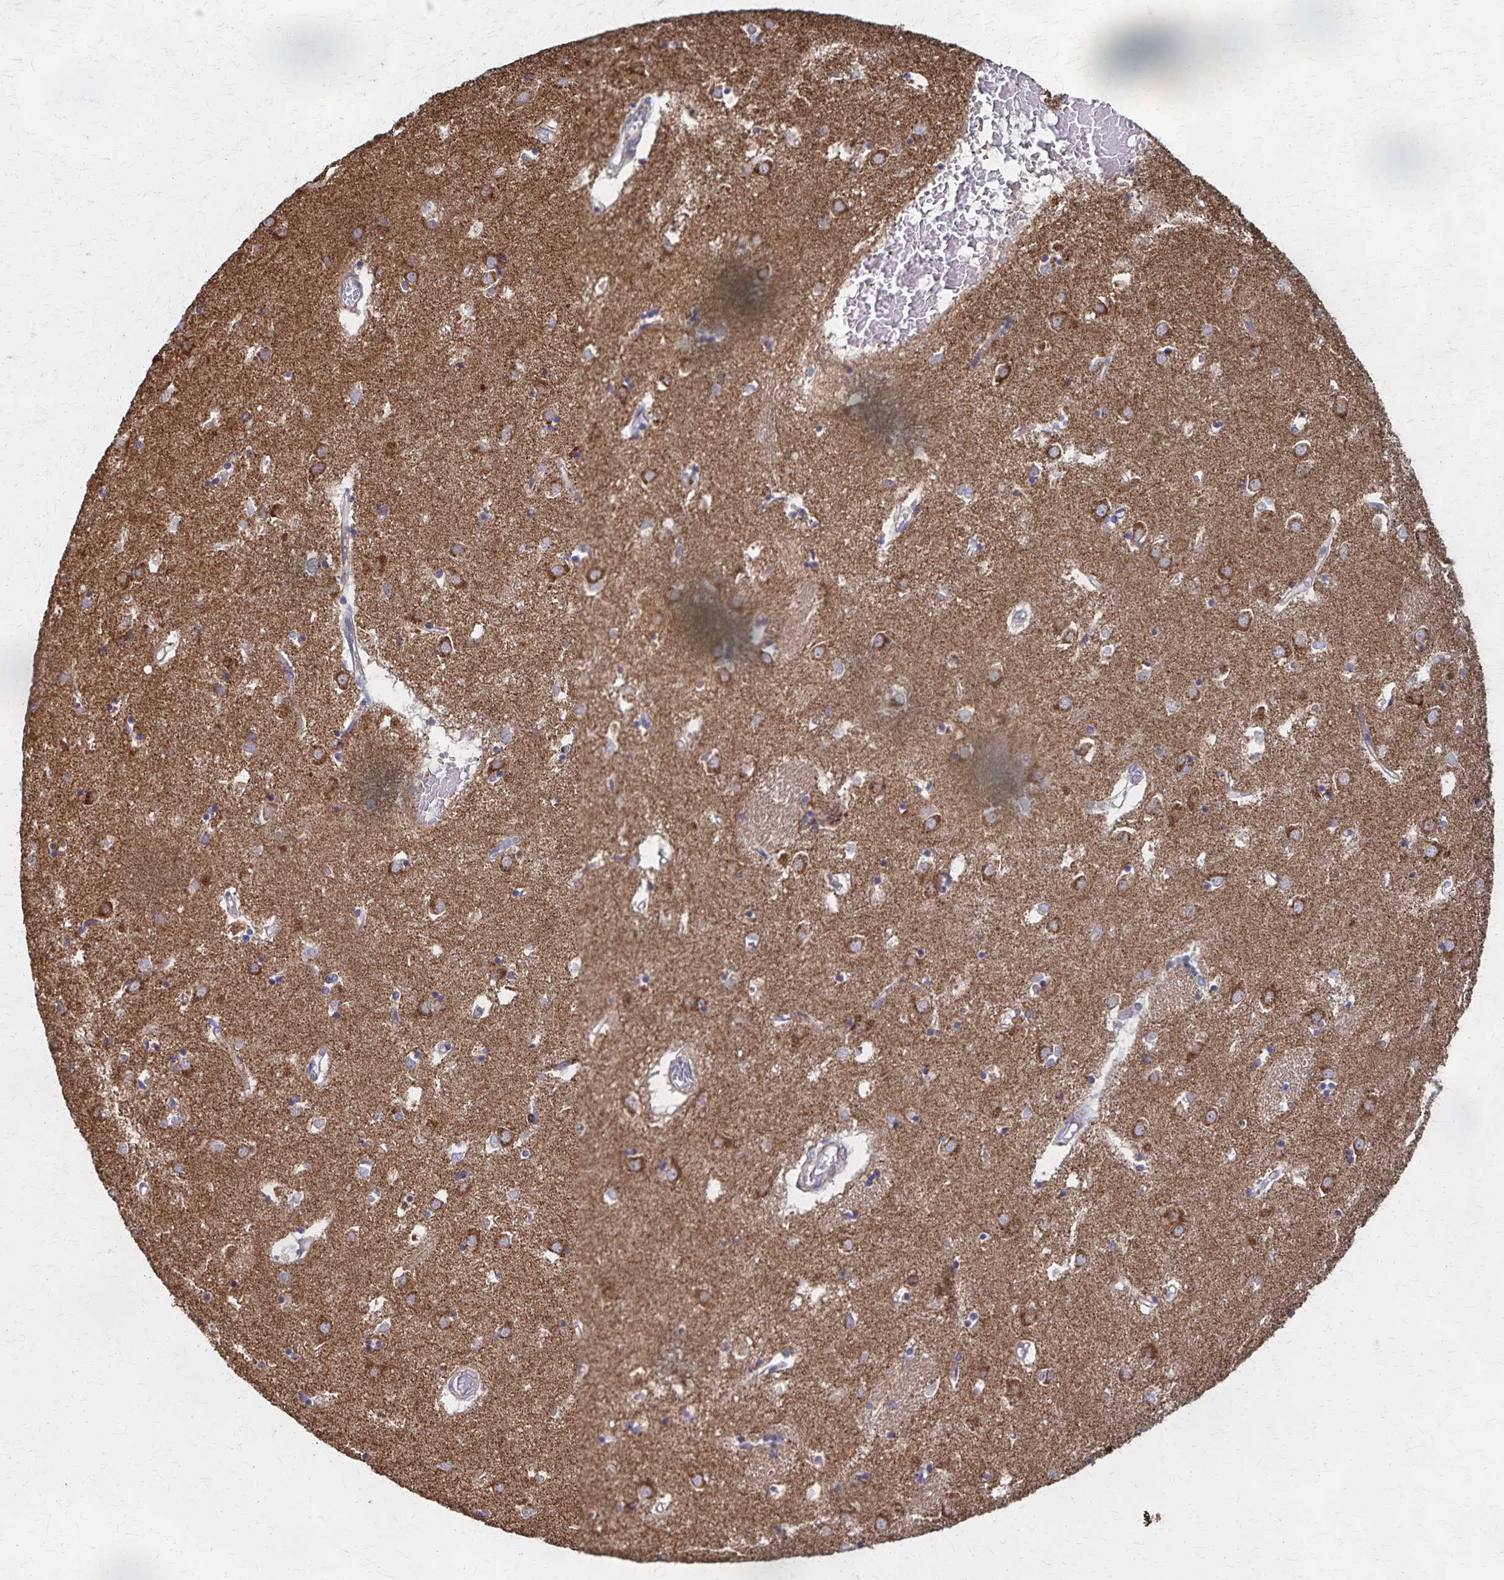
{"staining": {"intensity": "negative", "quantity": "none", "location": "none"}, "tissue": "caudate", "cell_type": "Glial cells", "image_type": "normal", "snomed": [{"axis": "morphology", "description": "Normal tissue, NOS"}, {"axis": "topography", "description": "Lateral ventricle wall"}], "caption": "Glial cells show no significant positivity in normal caudate. (DAB immunohistochemistry with hematoxylin counter stain).", "gene": "PGAP2", "patient": {"sex": "male", "age": 70}}